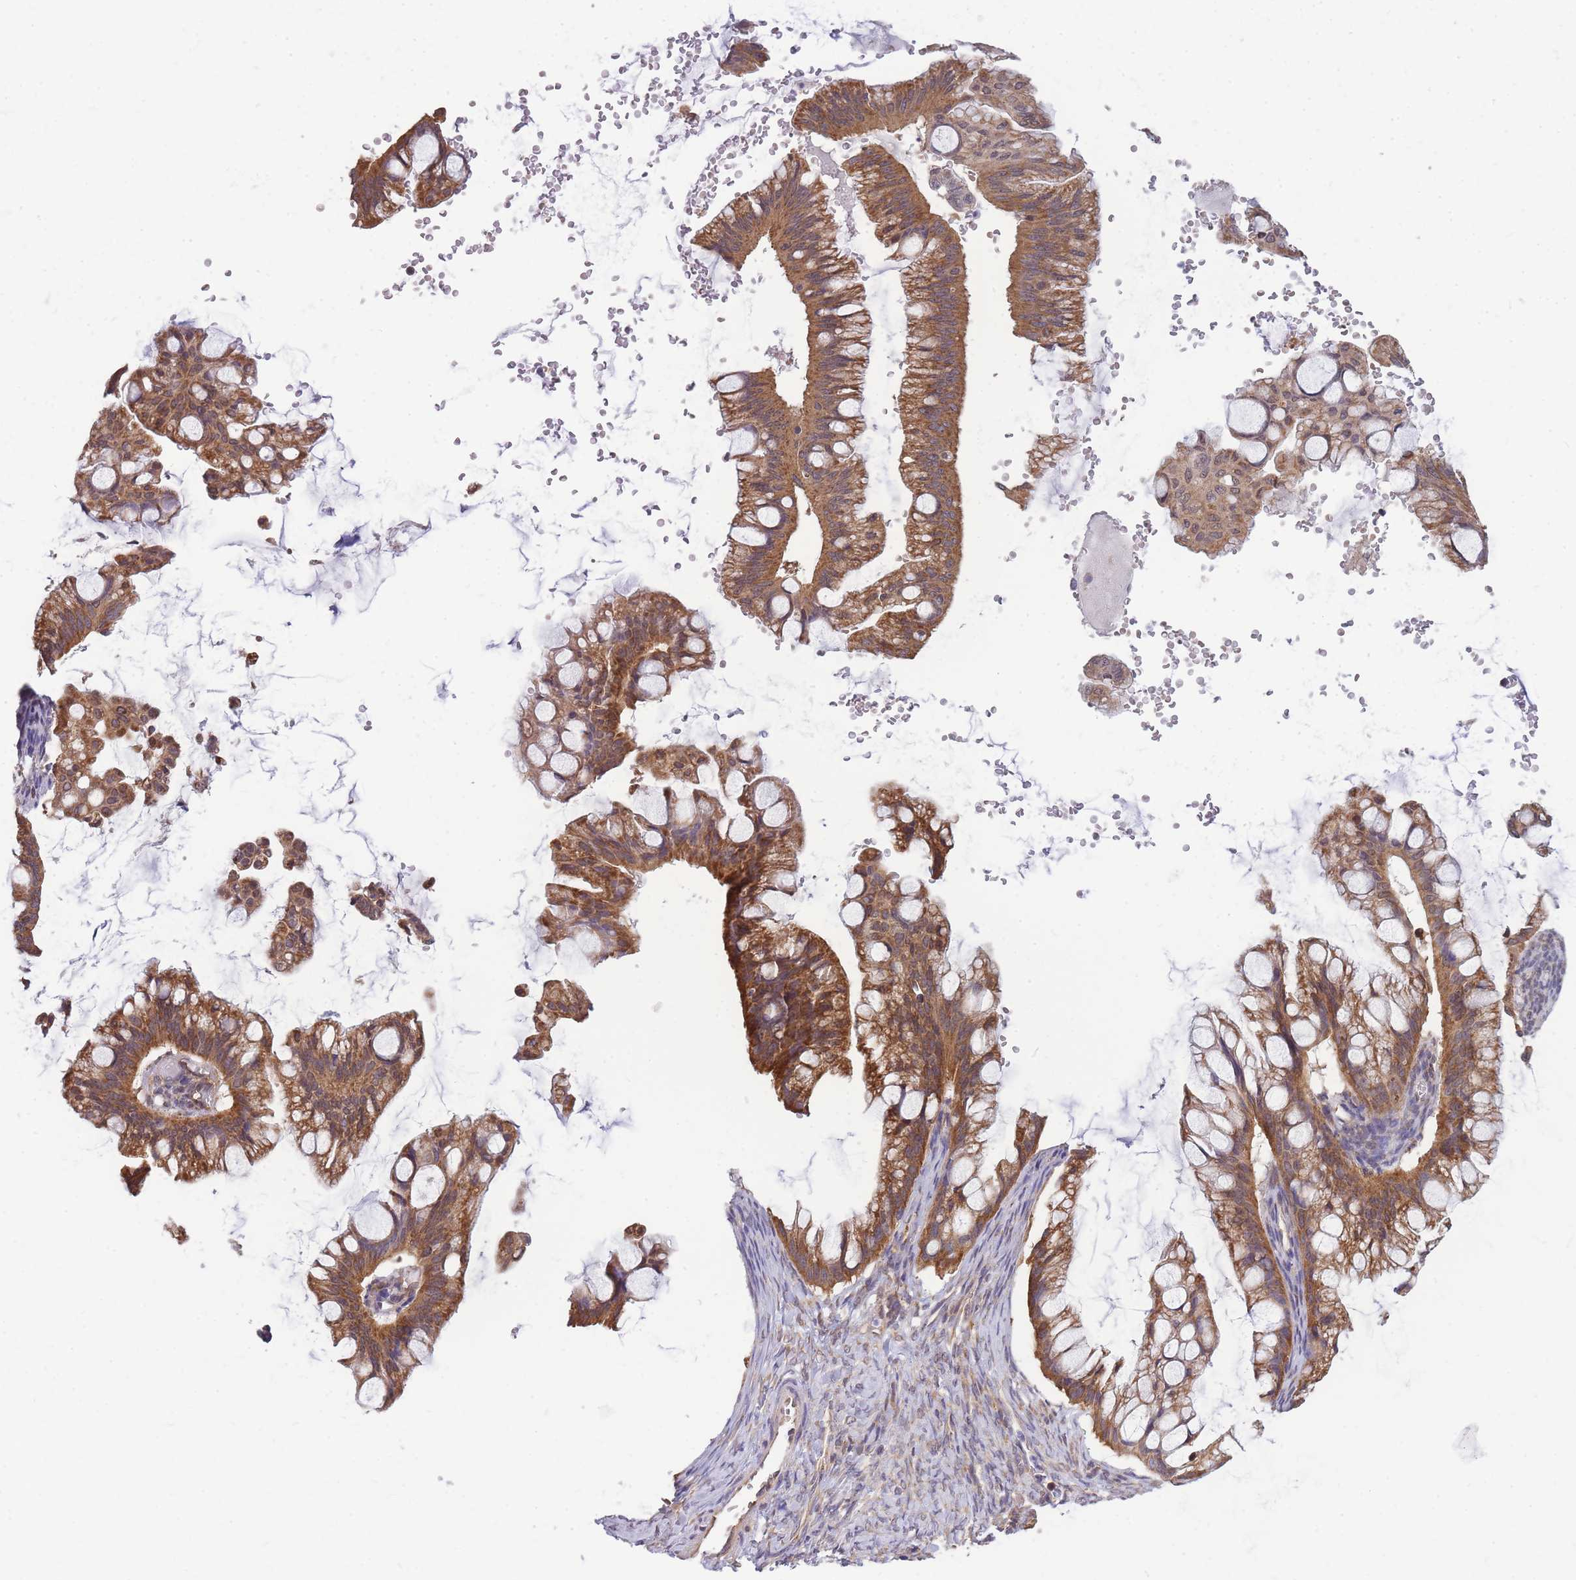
{"staining": {"intensity": "moderate", "quantity": ">75%", "location": "cytoplasmic/membranous"}, "tissue": "ovarian cancer", "cell_type": "Tumor cells", "image_type": "cancer", "snomed": [{"axis": "morphology", "description": "Cystadenocarcinoma, mucinous, NOS"}, {"axis": "topography", "description": "Ovary"}], "caption": "DAB (3,3'-diaminobenzidine) immunohistochemical staining of human ovarian cancer exhibits moderate cytoplasmic/membranous protein expression in approximately >75% of tumor cells. Using DAB (3,3'-diaminobenzidine) (brown) and hematoxylin (blue) stains, captured at high magnification using brightfield microscopy.", "gene": "MRPL23", "patient": {"sex": "female", "age": 73}}